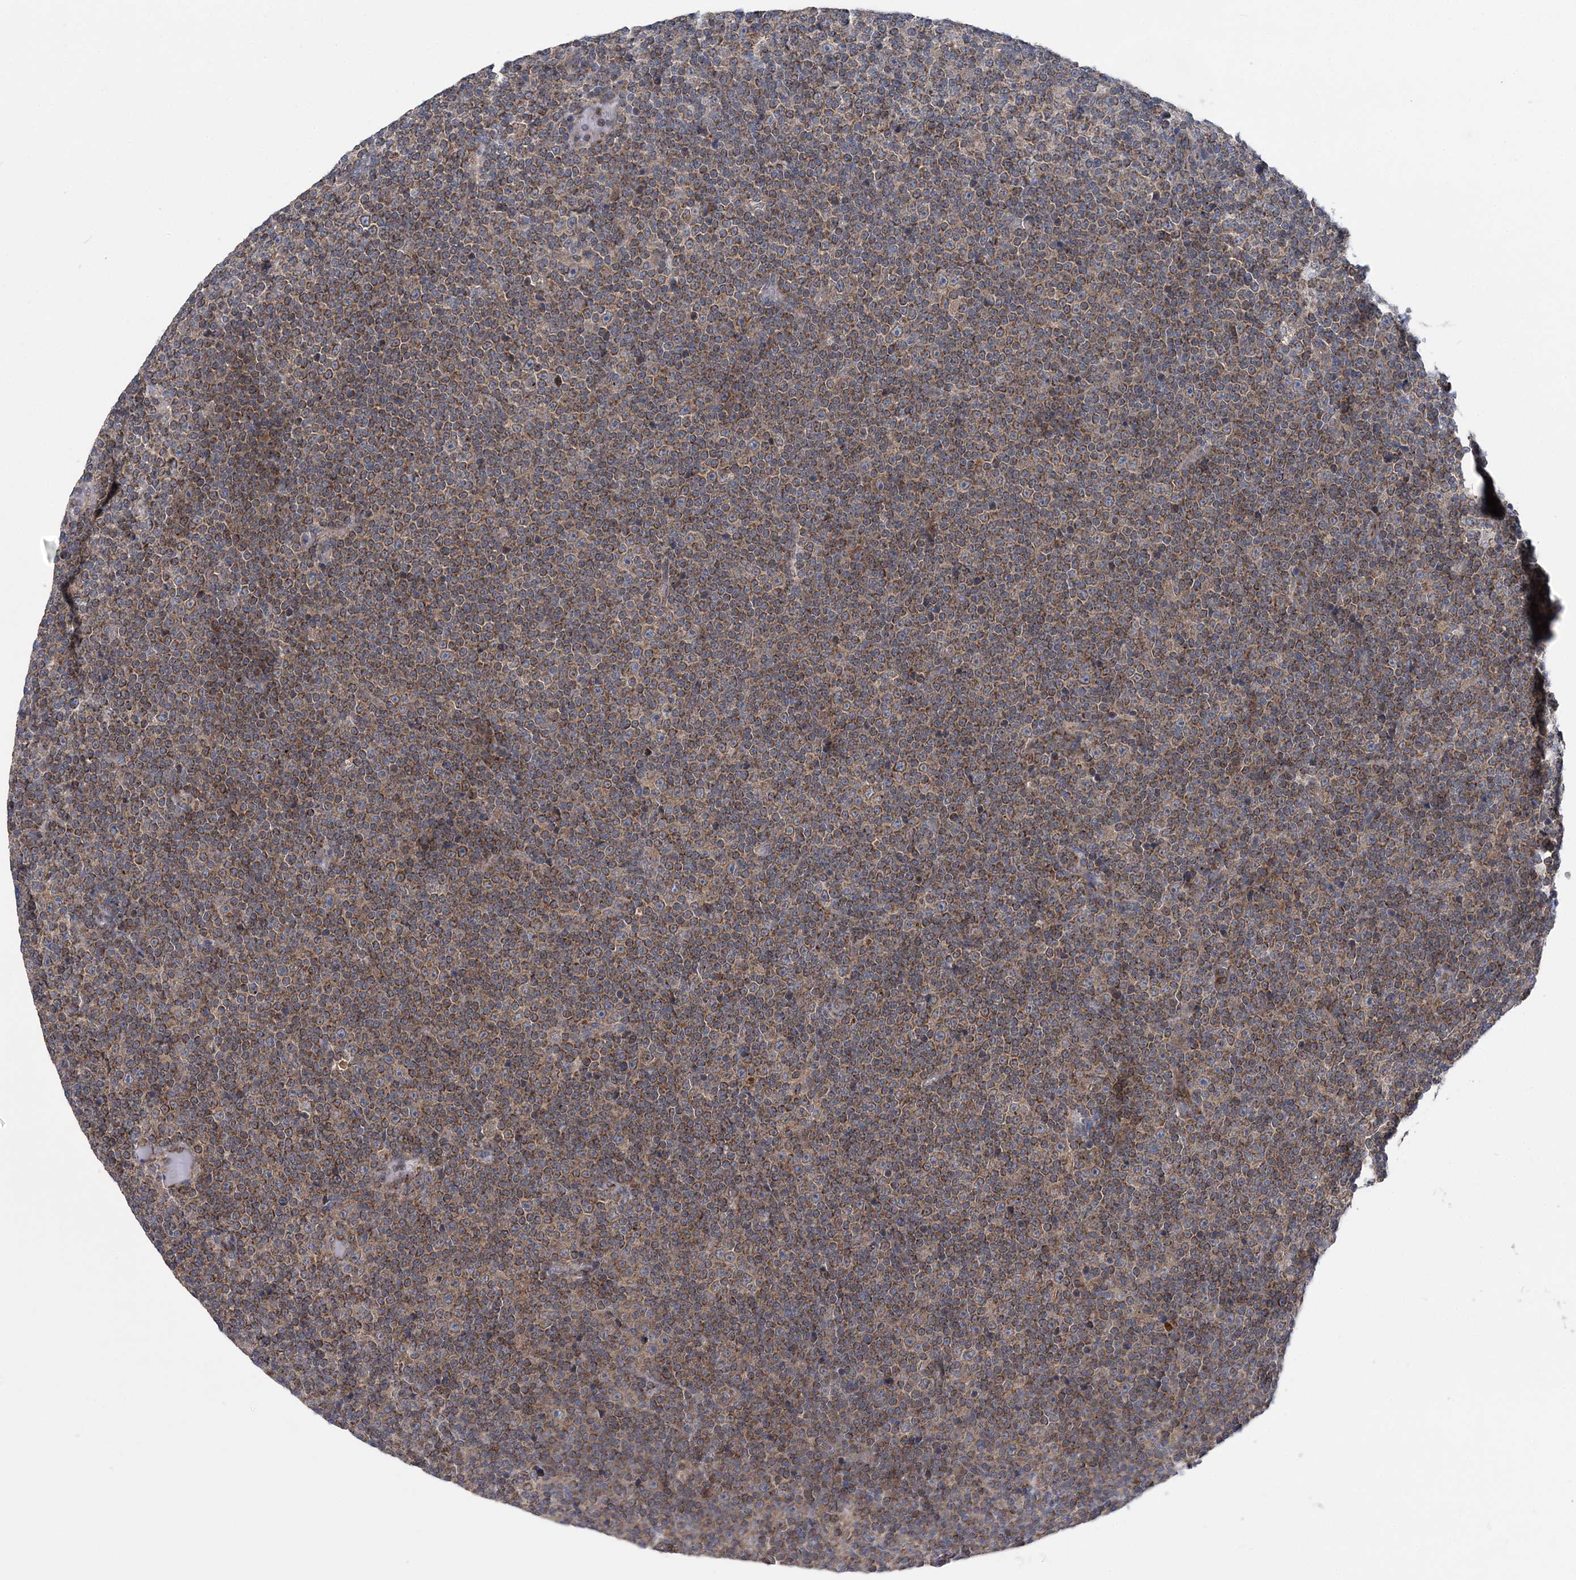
{"staining": {"intensity": "moderate", "quantity": ">75%", "location": "cytoplasmic/membranous"}, "tissue": "lymphoma", "cell_type": "Tumor cells", "image_type": "cancer", "snomed": [{"axis": "morphology", "description": "Malignant lymphoma, non-Hodgkin's type, Low grade"}, {"axis": "topography", "description": "Lymph node"}], "caption": "The photomicrograph shows a brown stain indicating the presence of a protein in the cytoplasmic/membranous of tumor cells in lymphoma.", "gene": "COPE", "patient": {"sex": "female", "age": 67}}